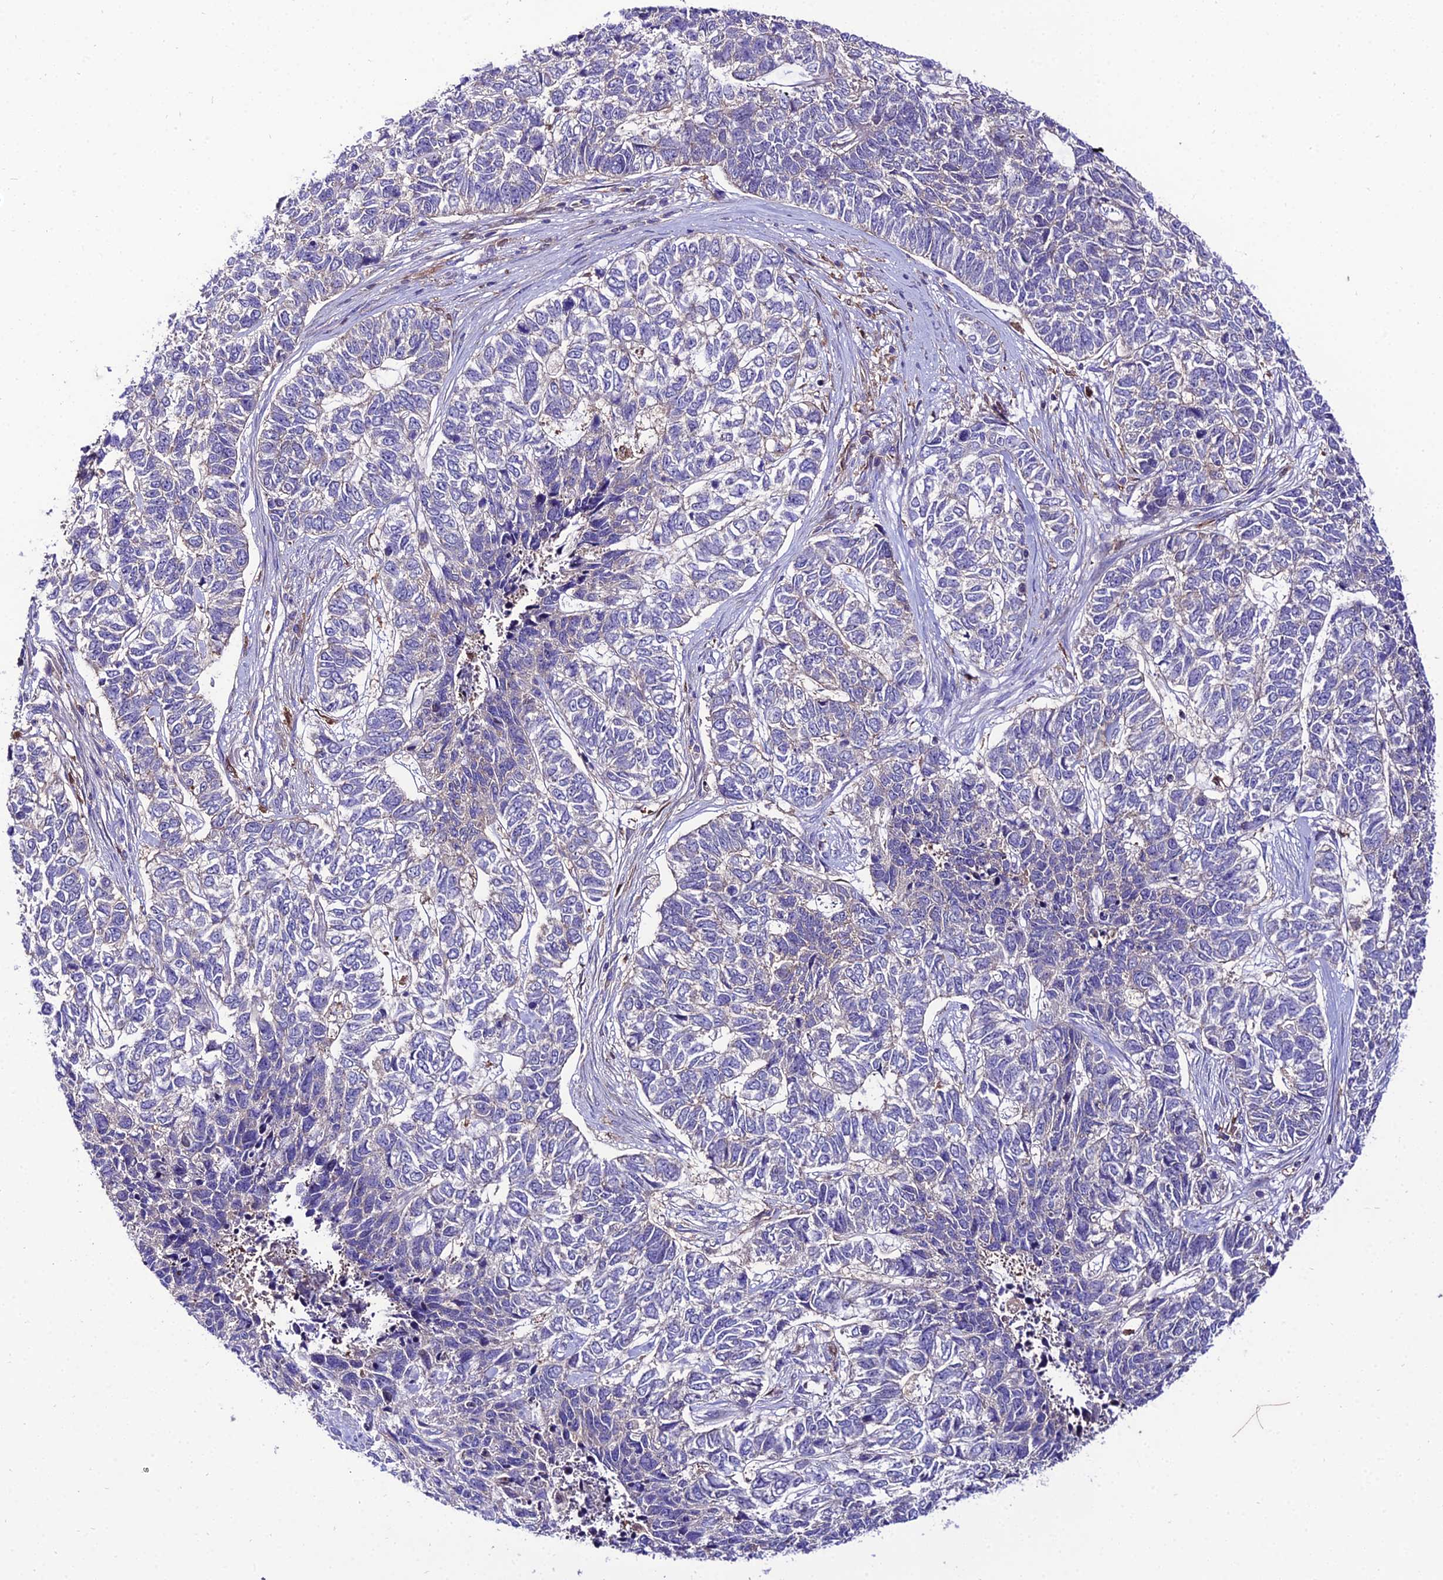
{"staining": {"intensity": "negative", "quantity": "none", "location": "none"}, "tissue": "skin cancer", "cell_type": "Tumor cells", "image_type": "cancer", "snomed": [{"axis": "morphology", "description": "Basal cell carcinoma"}, {"axis": "topography", "description": "Skin"}], "caption": "A photomicrograph of human skin cancer is negative for staining in tumor cells.", "gene": "C2orf69", "patient": {"sex": "female", "age": 65}}